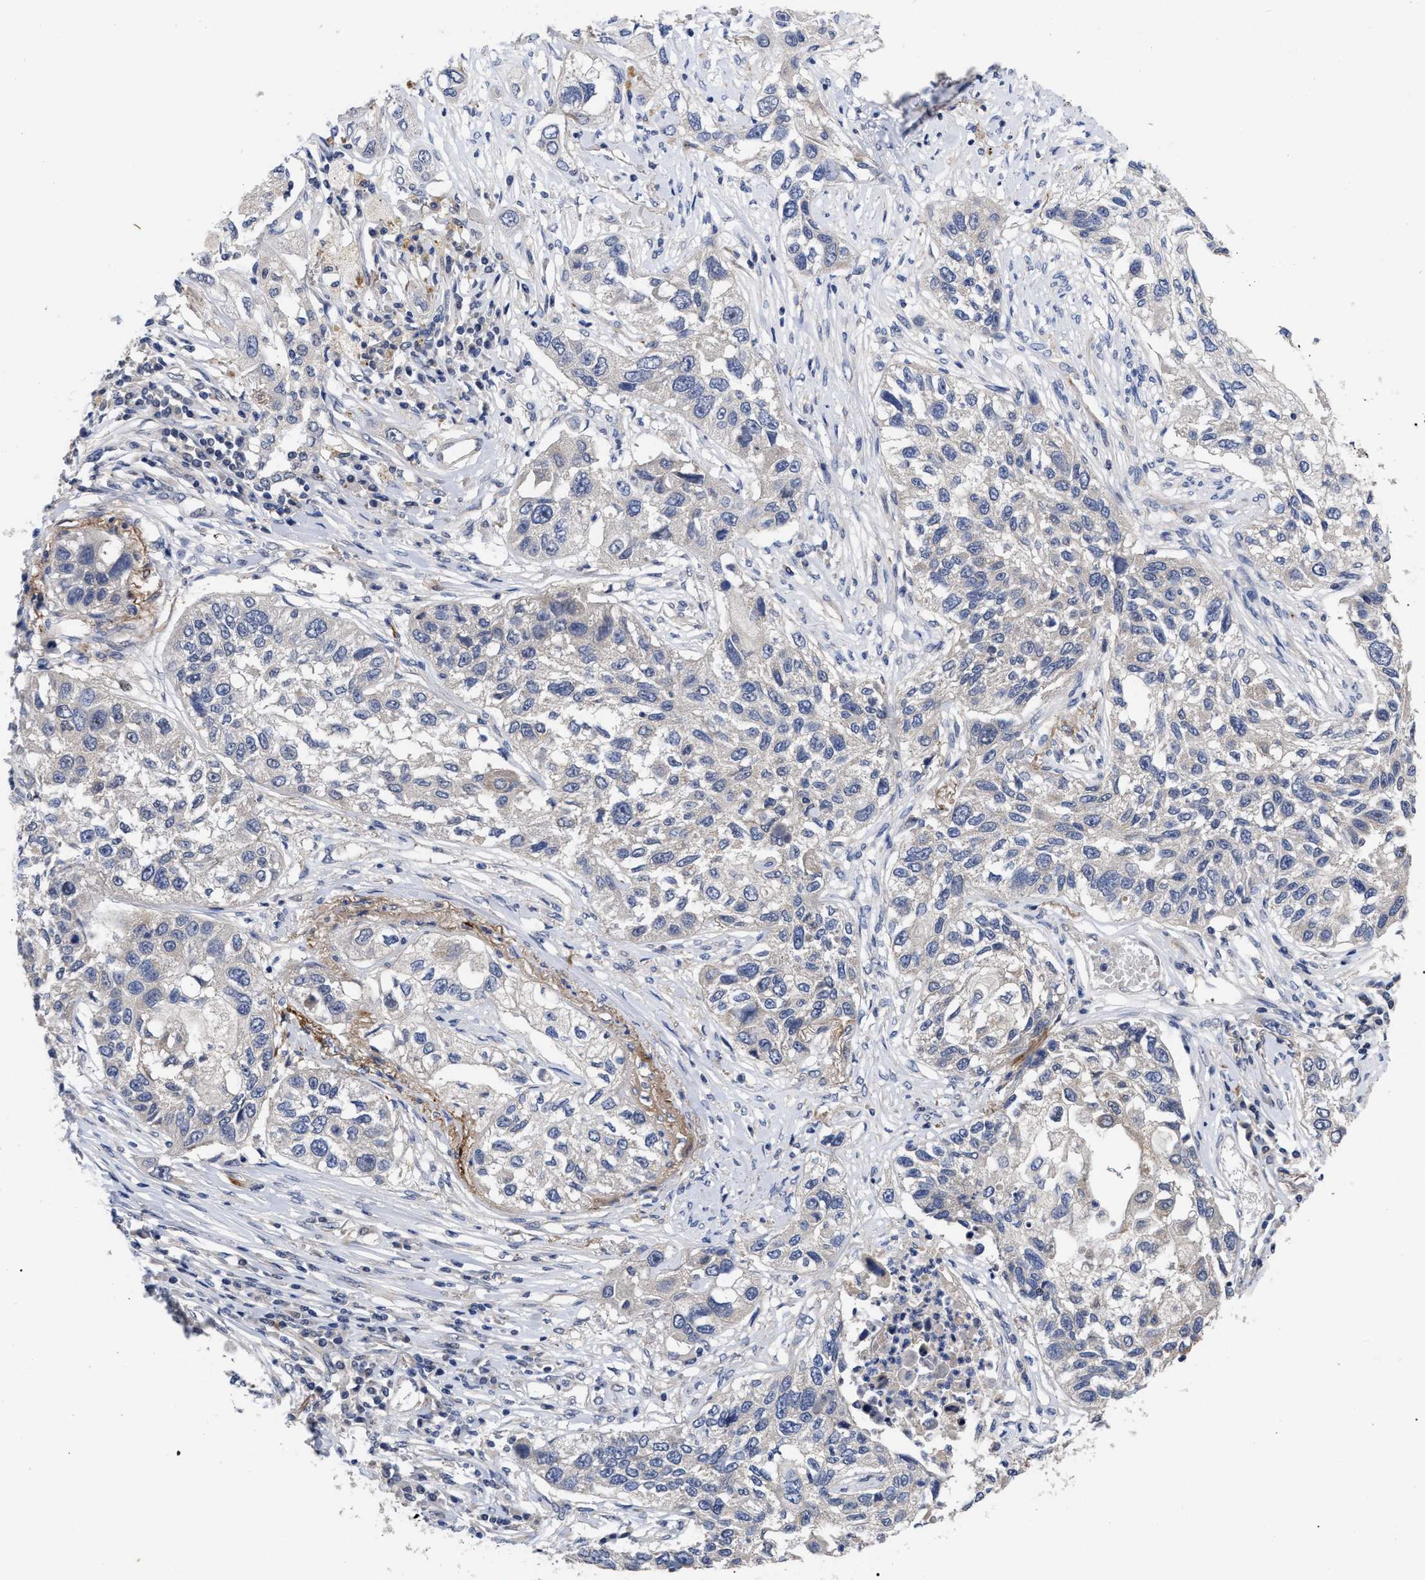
{"staining": {"intensity": "negative", "quantity": "none", "location": "none"}, "tissue": "lung cancer", "cell_type": "Tumor cells", "image_type": "cancer", "snomed": [{"axis": "morphology", "description": "Squamous cell carcinoma, NOS"}, {"axis": "topography", "description": "Lung"}], "caption": "Tumor cells show no significant protein staining in lung cancer. Nuclei are stained in blue.", "gene": "CCN5", "patient": {"sex": "male", "age": 71}}